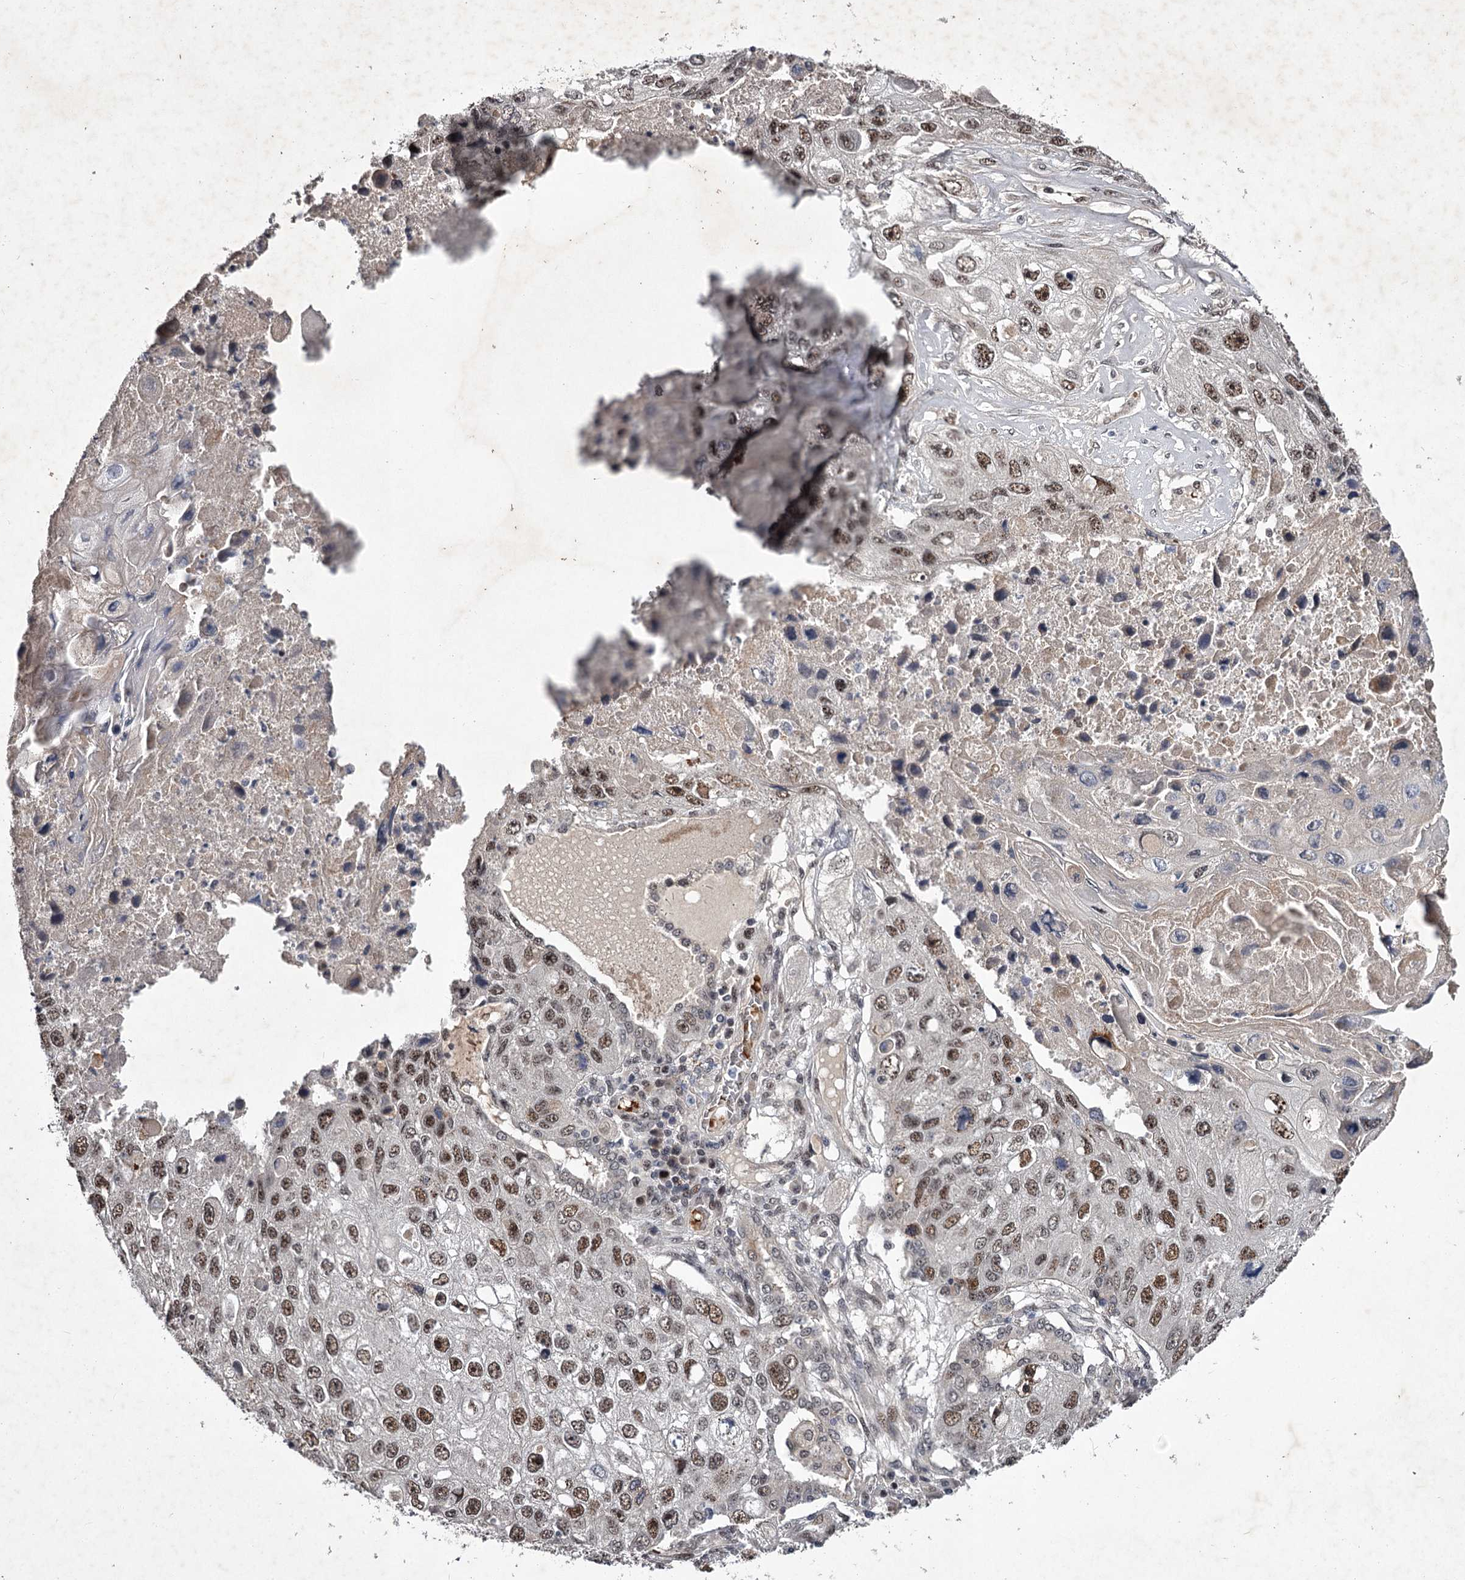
{"staining": {"intensity": "moderate", "quantity": ">75%", "location": "nuclear"}, "tissue": "lung cancer", "cell_type": "Tumor cells", "image_type": "cancer", "snomed": [{"axis": "morphology", "description": "Squamous cell carcinoma, NOS"}, {"axis": "topography", "description": "Lung"}], "caption": "Lung cancer (squamous cell carcinoma) tissue demonstrates moderate nuclear expression in about >75% of tumor cells The protein of interest is stained brown, and the nuclei are stained in blue (DAB (3,3'-diaminobenzidine) IHC with brightfield microscopy, high magnification).", "gene": "RNF44", "patient": {"sex": "male", "age": 61}}